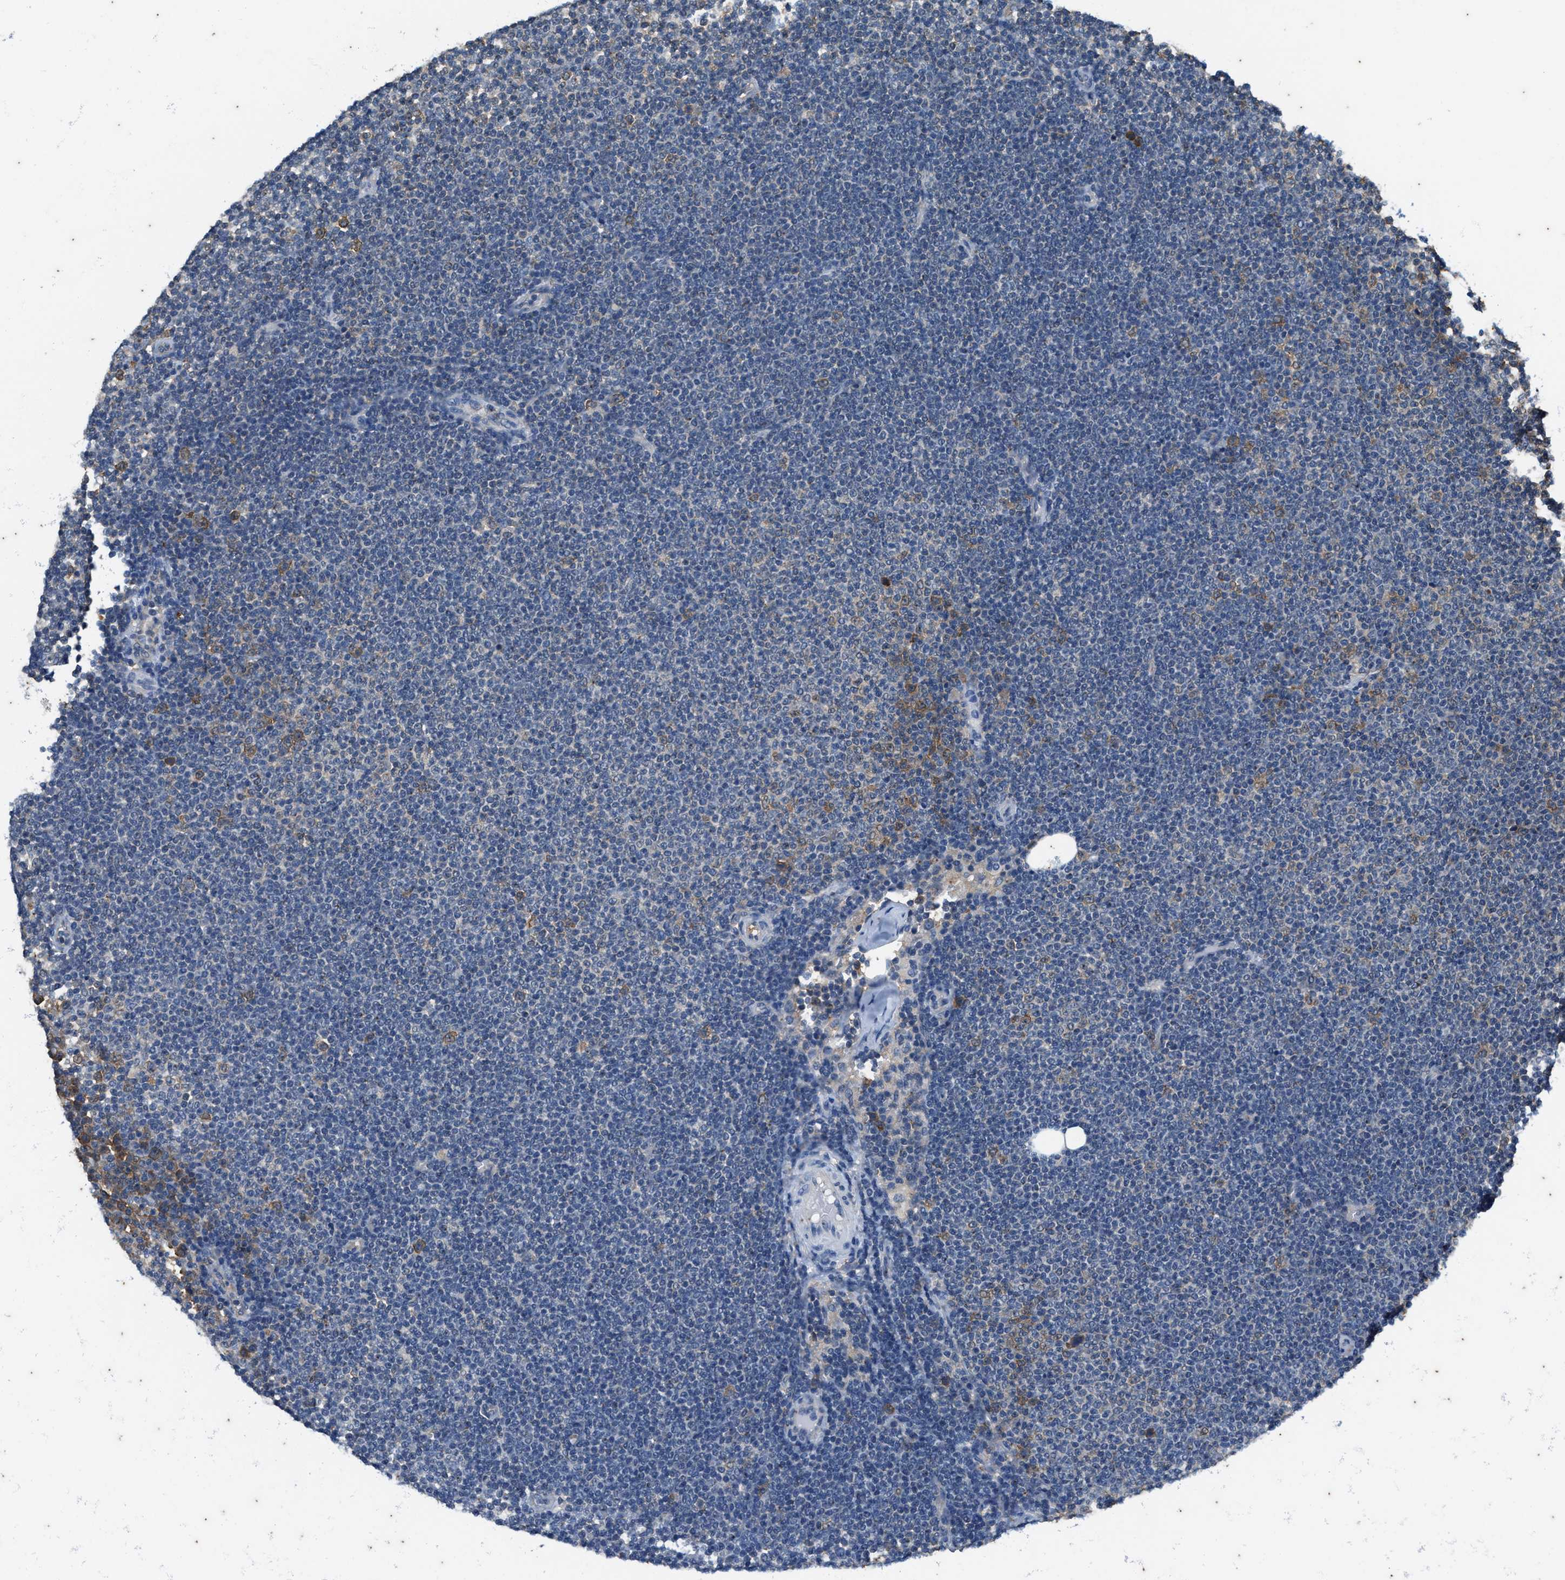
{"staining": {"intensity": "moderate", "quantity": "<25%", "location": "cytoplasmic/membranous"}, "tissue": "lymphoma", "cell_type": "Tumor cells", "image_type": "cancer", "snomed": [{"axis": "morphology", "description": "Malignant lymphoma, non-Hodgkin's type, Low grade"}, {"axis": "topography", "description": "Lymph node"}], "caption": "The micrograph reveals a brown stain indicating the presence of a protein in the cytoplasmic/membranous of tumor cells in malignant lymphoma, non-Hodgkin's type (low-grade).", "gene": "COX19", "patient": {"sex": "female", "age": 53}}